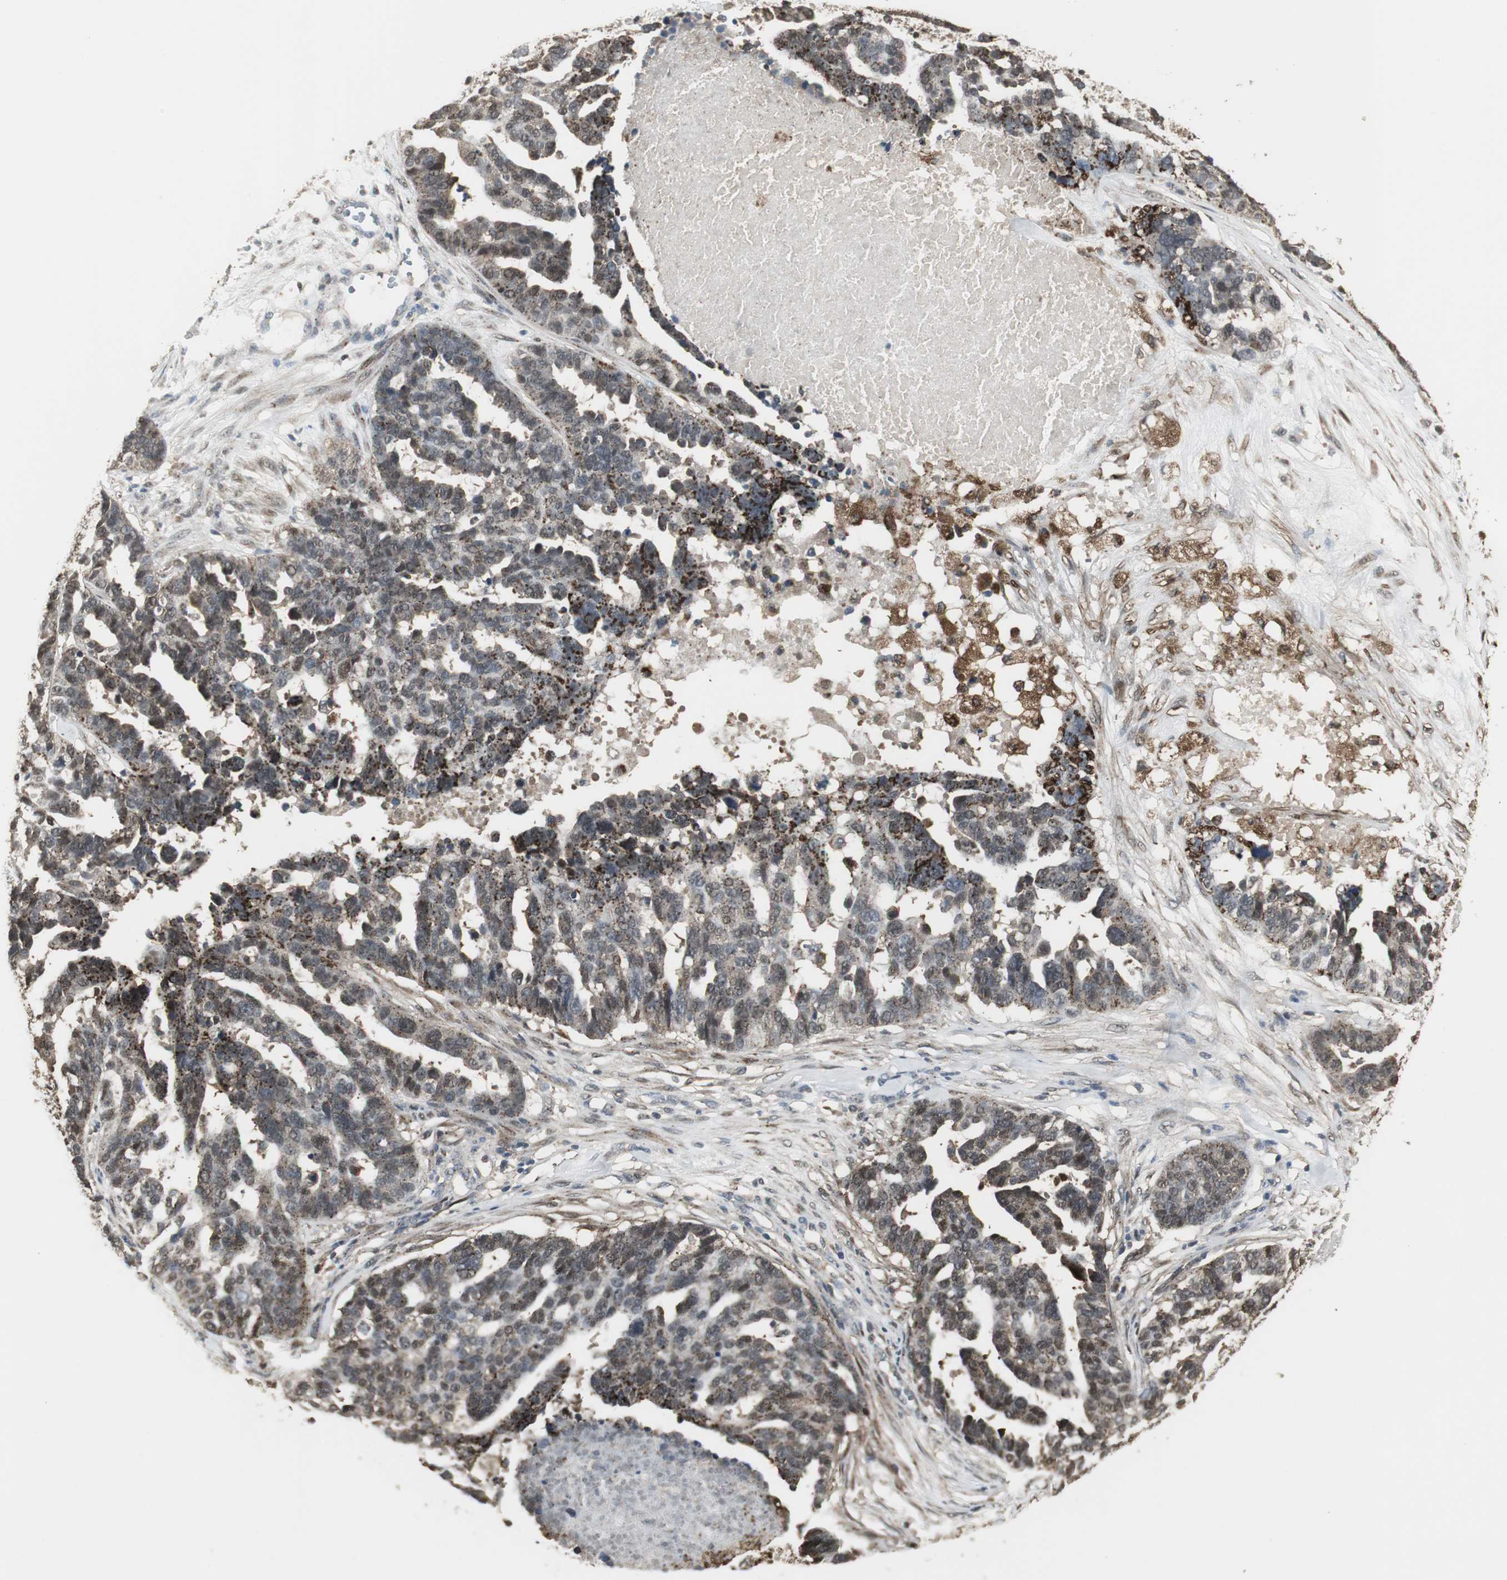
{"staining": {"intensity": "moderate", "quantity": "25%-75%", "location": "cytoplasmic/membranous,nuclear"}, "tissue": "ovarian cancer", "cell_type": "Tumor cells", "image_type": "cancer", "snomed": [{"axis": "morphology", "description": "Cystadenocarcinoma, serous, NOS"}, {"axis": "topography", "description": "Ovary"}], "caption": "Brown immunohistochemical staining in human ovarian serous cystadenocarcinoma exhibits moderate cytoplasmic/membranous and nuclear staining in approximately 25%-75% of tumor cells.", "gene": "PLIN3", "patient": {"sex": "female", "age": 59}}